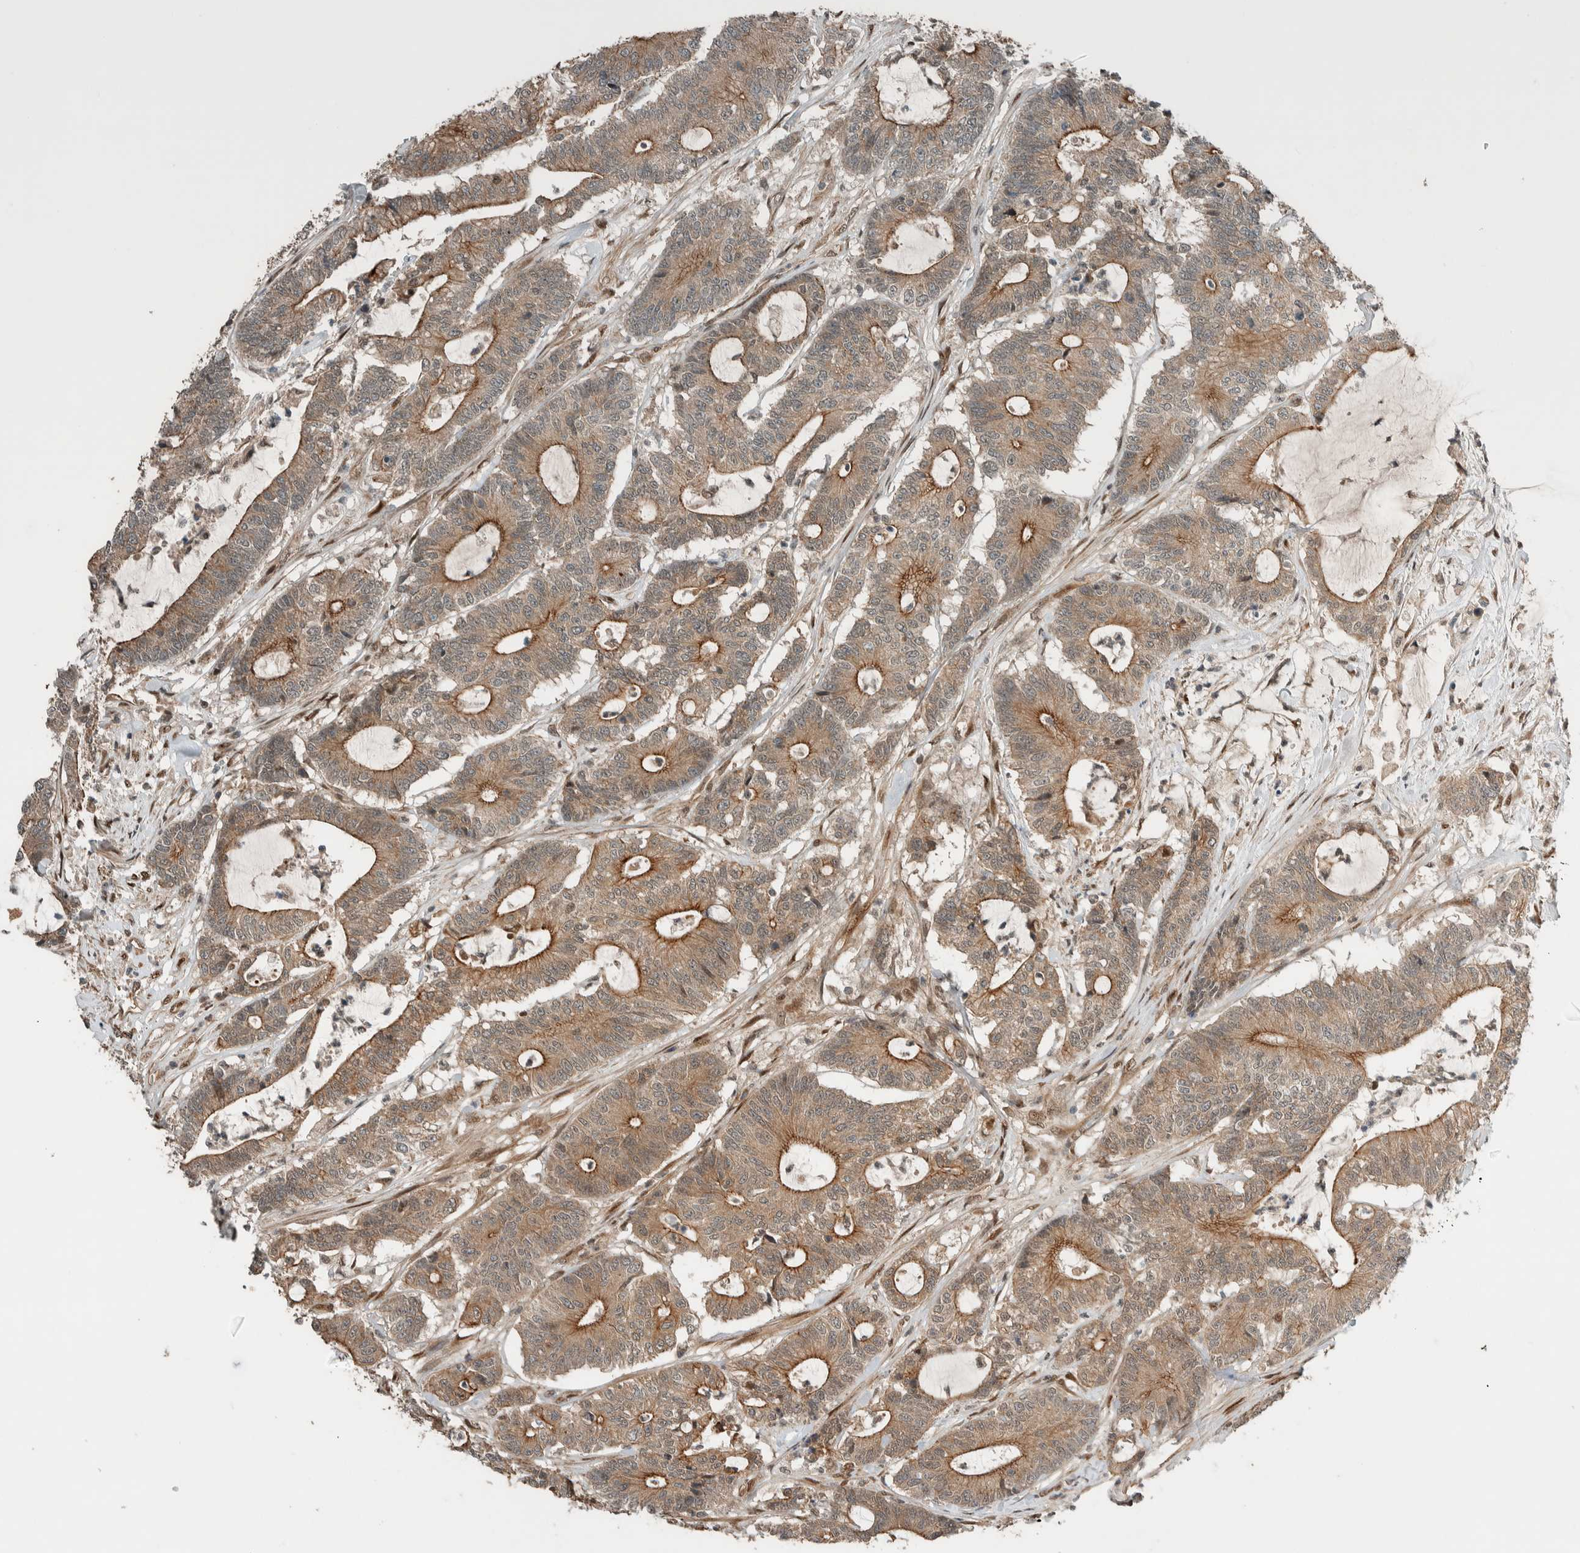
{"staining": {"intensity": "moderate", "quantity": ">75%", "location": "cytoplasmic/membranous"}, "tissue": "colorectal cancer", "cell_type": "Tumor cells", "image_type": "cancer", "snomed": [{"axis": "morphology", "description": "Adenocarcinoma, NOS"}, {"axis": "topography", "description": "Colon"}], "caption": "Colorectal cancer (adenocarcinoma) tissue displays moderate cytoplasmic/membranous expression in approximately >75% of tumor cells, visualized by immunohistochemistry.", "gene": "STXBP4", "patient": {"sex": "female", "age": 84}}